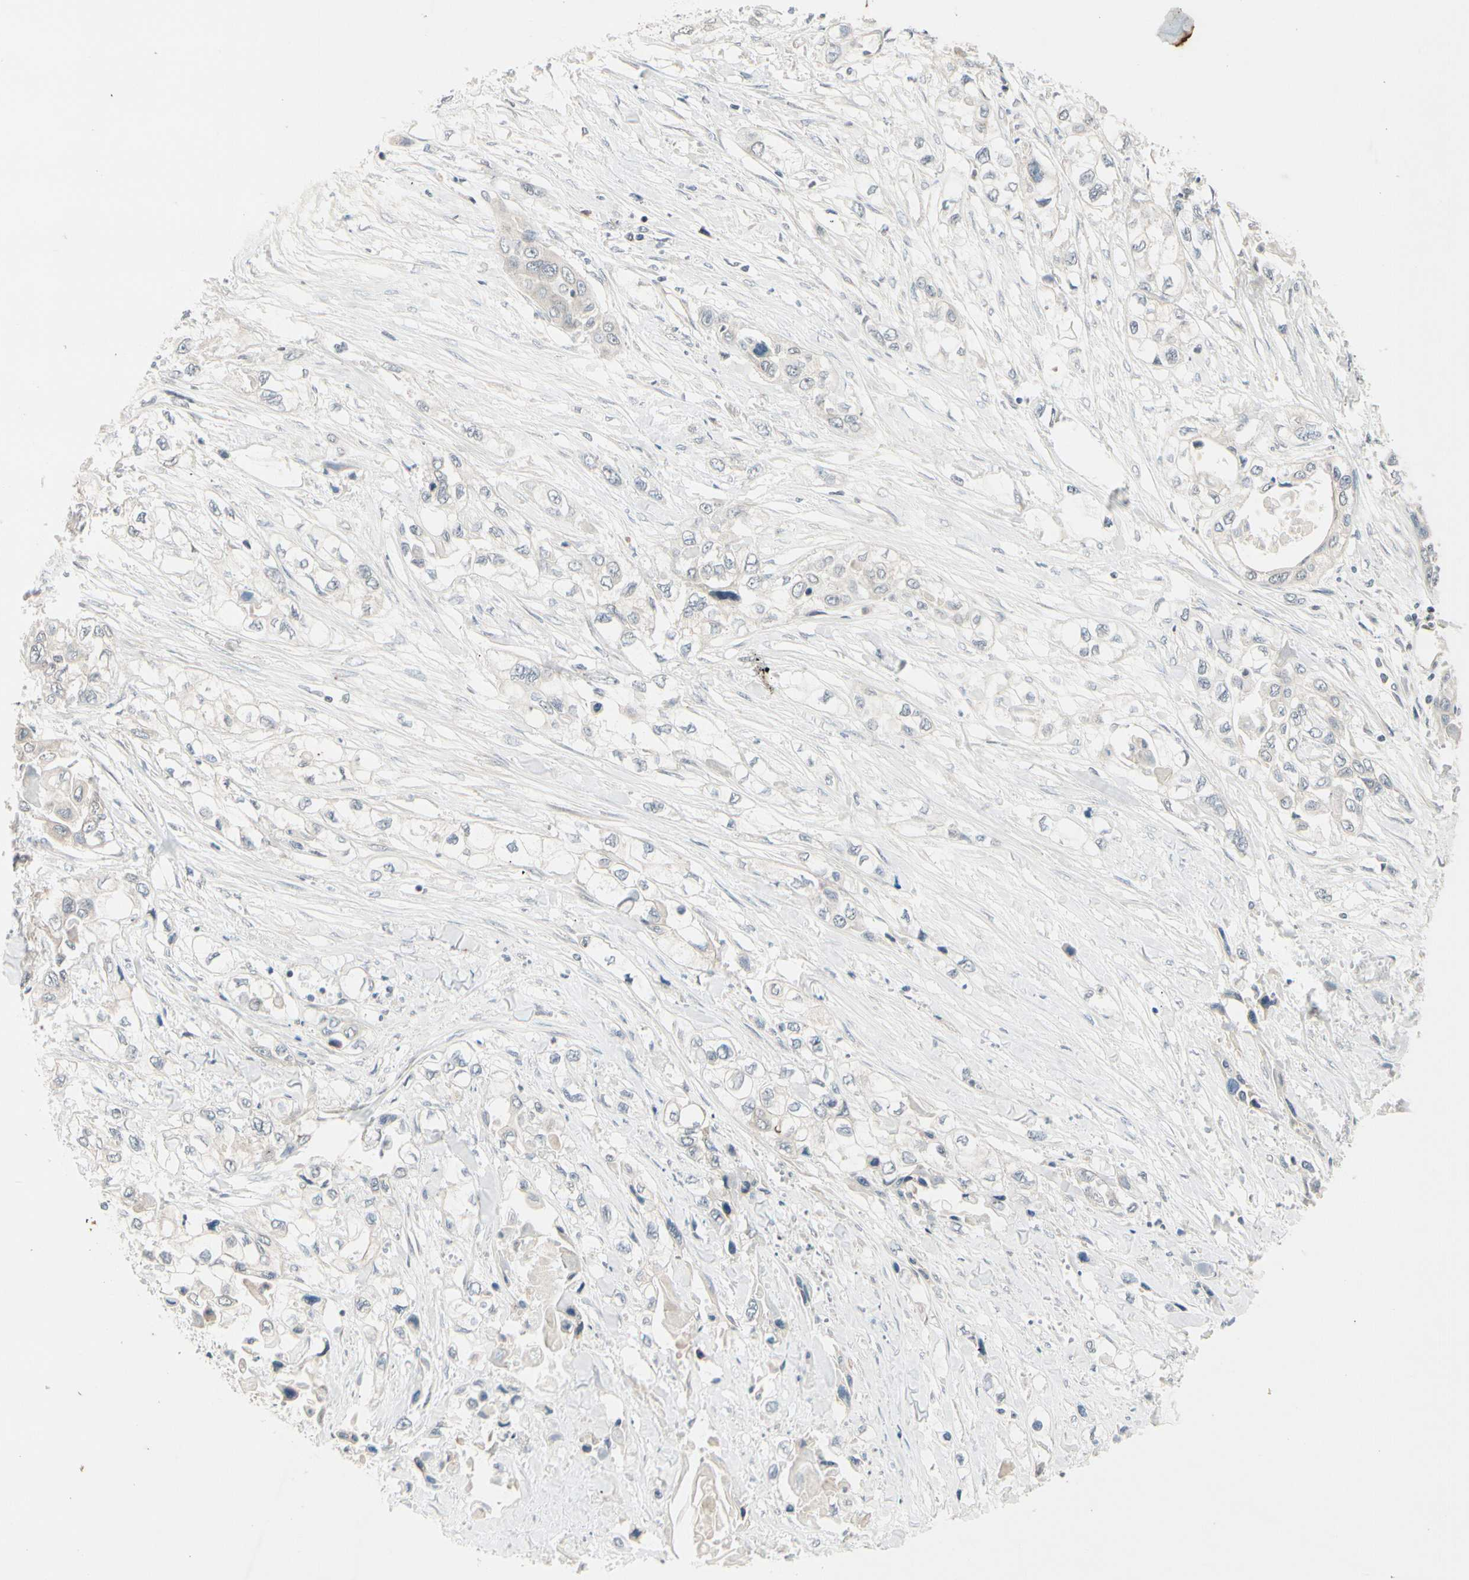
{"staining": {"intensity": "negative", "quantity": "none", "location": "none"}, "tissue": "pancreatic cancer", "cell_type": "Tumor cells", "image_type": "cancer", "snomed": [{"axis": "morphology", "description": "Adenocarcinoma, NOS"}, {"axis": "topography", "description": "Pancreas"}], "caption": "Pancreatic adenocarcinoma was stained to show a protein in brown. There is no significant staining in tumor cells.", "gene": "FGF10", "patient": {"sex": "female", "age": 70}}